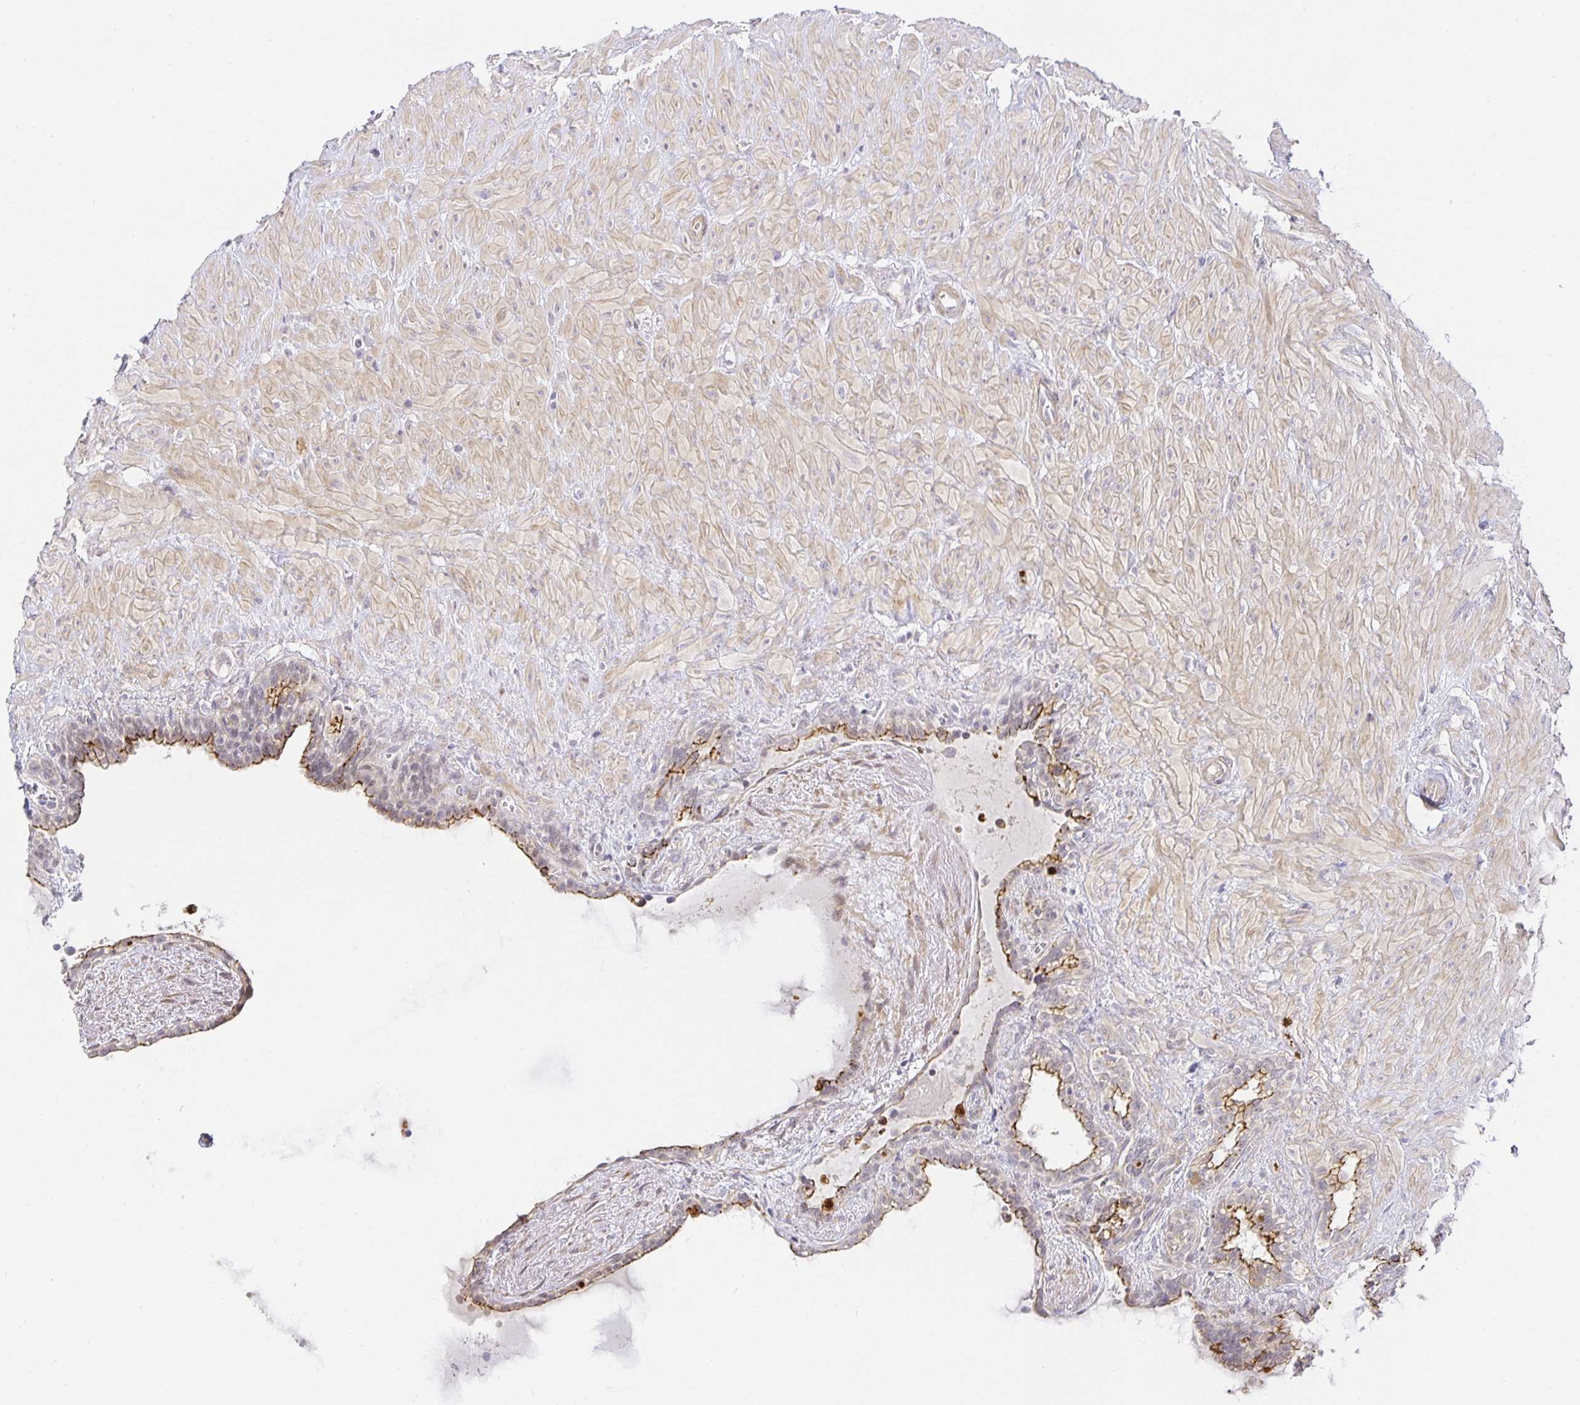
{"staining": {"intensity": "moderate", "quantity": ">75%", "location": "cytoplasmic/membranous"}, "tissue": "seminal vesicle", "cell_type": "Glandular cells", "image_type": "normal", "snomed": [{"axis": "morphology", "description": "Normal tissue, NOS"}, {"axis": "topography", "description": "Seminal veicle"}], "caption": "Protein analysis of normal seminal vesicle demonstrates moderate cytoplasmic/membranous expression in about >75% of glandular cells.", "gene": "TJP3", "patient": {"sex": "male", "age": 76}}